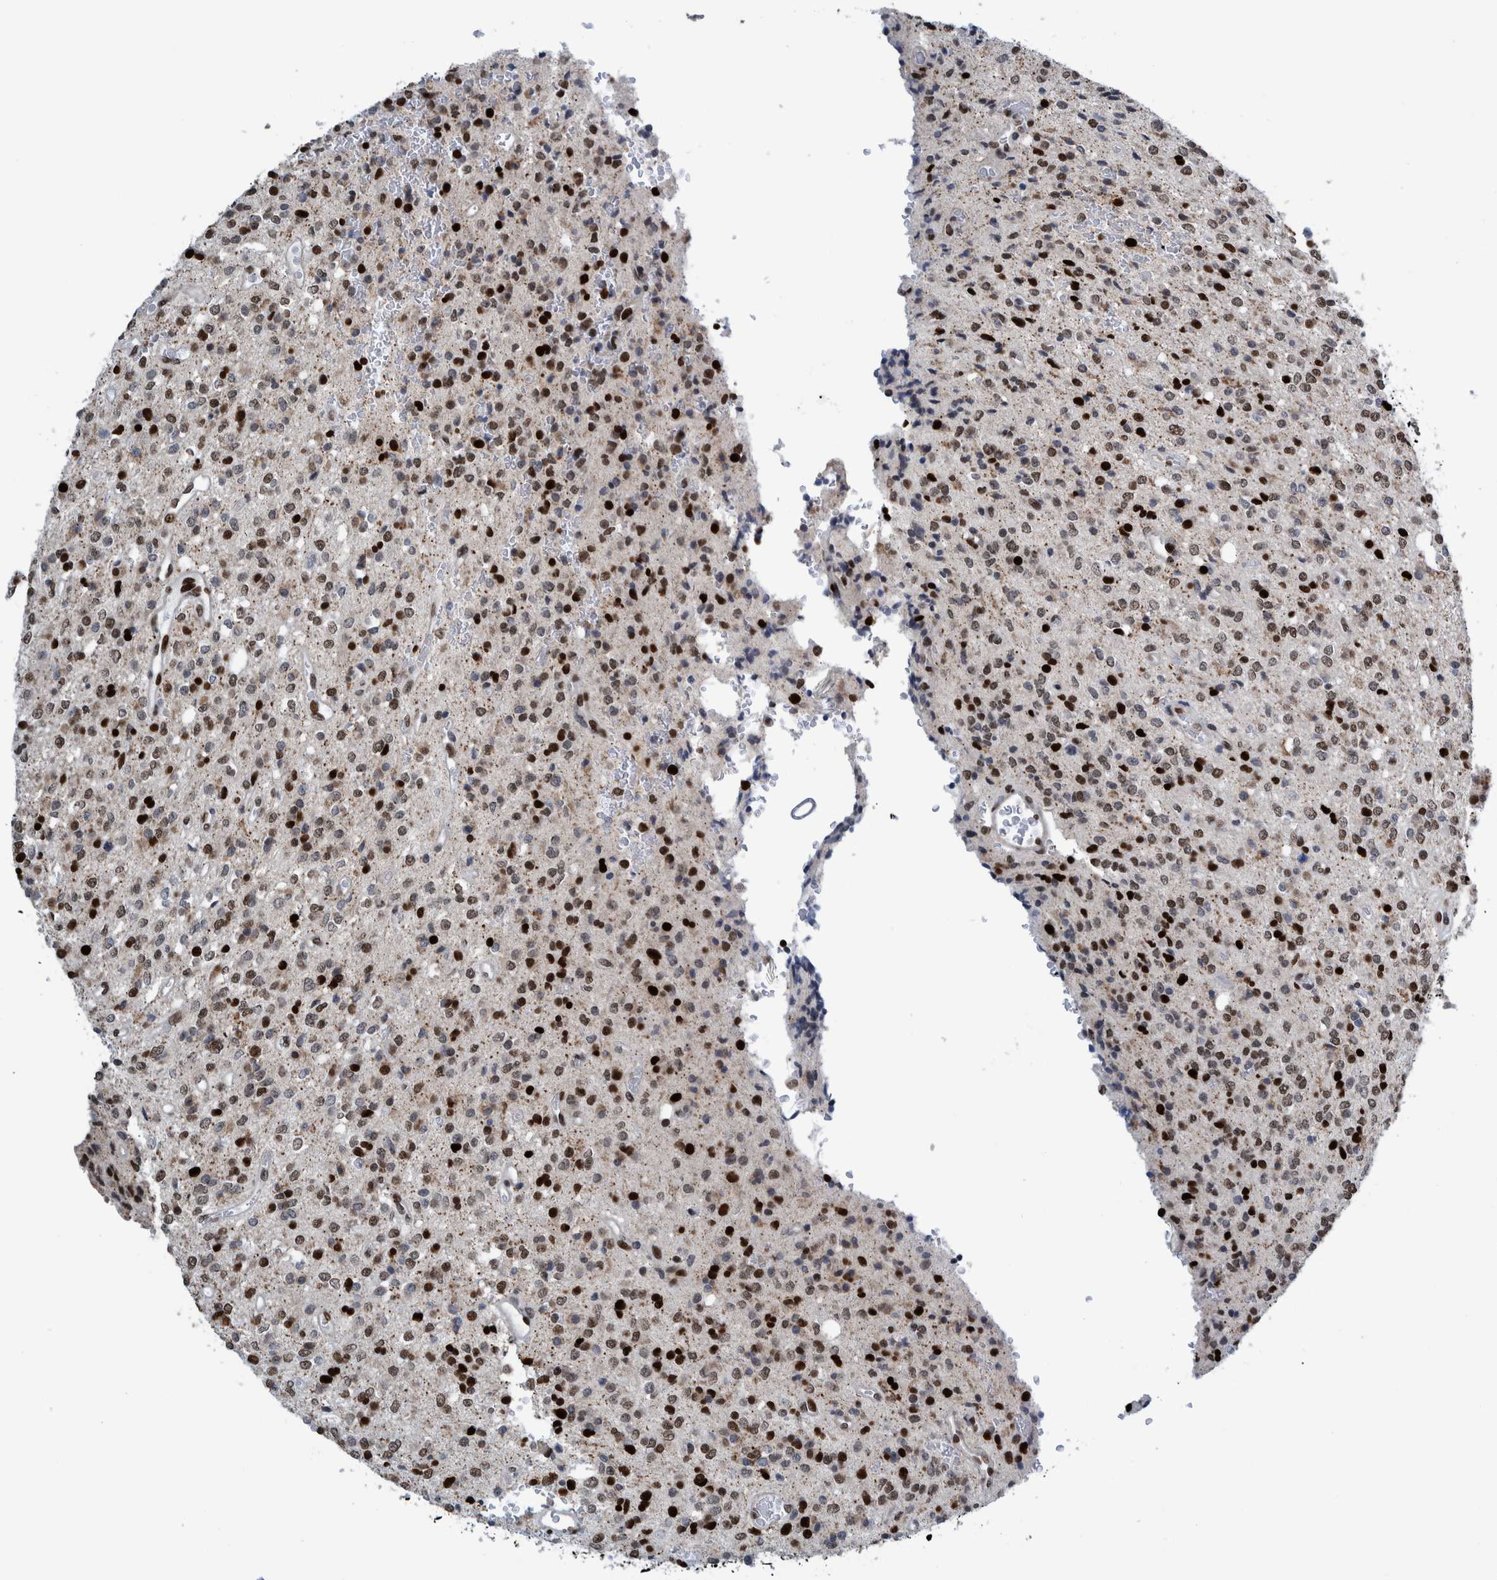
{"staining": {"intensity": "strong", "quantity": "25%-75%", "location": "nuclear"}, "tissue": "glioma", "cell_type": "Tumor cells", "image_type": "cancer", "snomed": [{"axis": "morphology", "description": "Glioma, malignant, High grade"}, {"axis": "topography", "description": "Brain"}], "caption": "Strong nuclear protein expression is identified in about 25%-75% of tumor cells in glioma.", "gene": "HEATR9", "patient": {"sex": "male", "age": 34}}